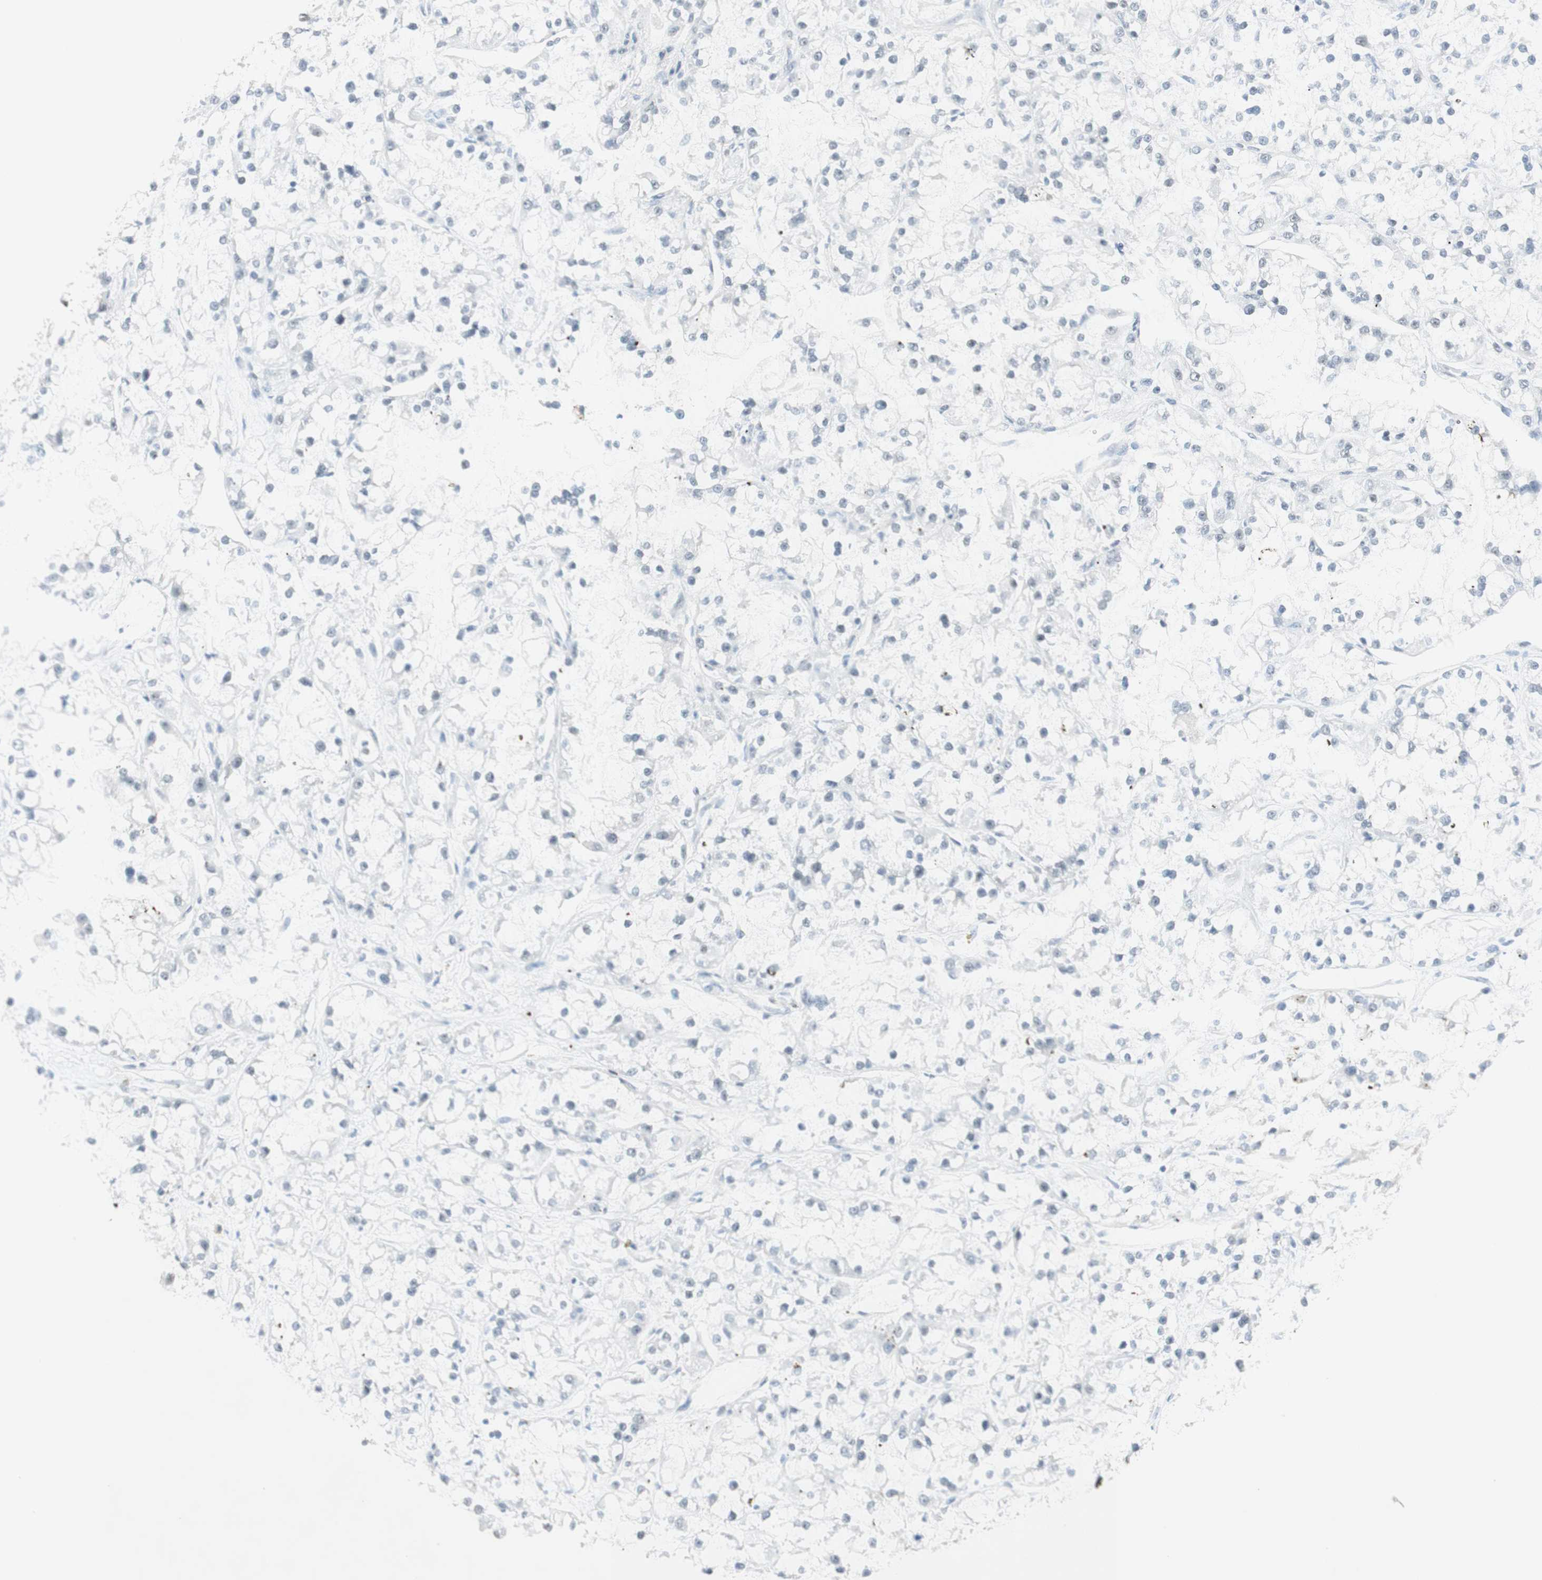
{"staining": {"intensity": "negative", "quantity": "none", "location": "none"}, "tissue": "renal cancer", "cell_type": "Tumor cells", "image_type": "cancer", "snomed": [{"axis": "morphology", "description": "Adenocarcinoma, NOS"}, {"axis": "topography", "description": "Kidney"}], "caption": "Immunohistochemistry (IHC) histopathology image of human adenocarcinoma (renal) stained for a protein (brown), which exhibits no positivity in tumor cells. (Brightfield microscopy of DAB (3,3'-diaminobenzidine) immunohistochemistry (IHC) at high magnification).", "gene": "PRPF19", "patient": {"sex": "female", "age": 52}}